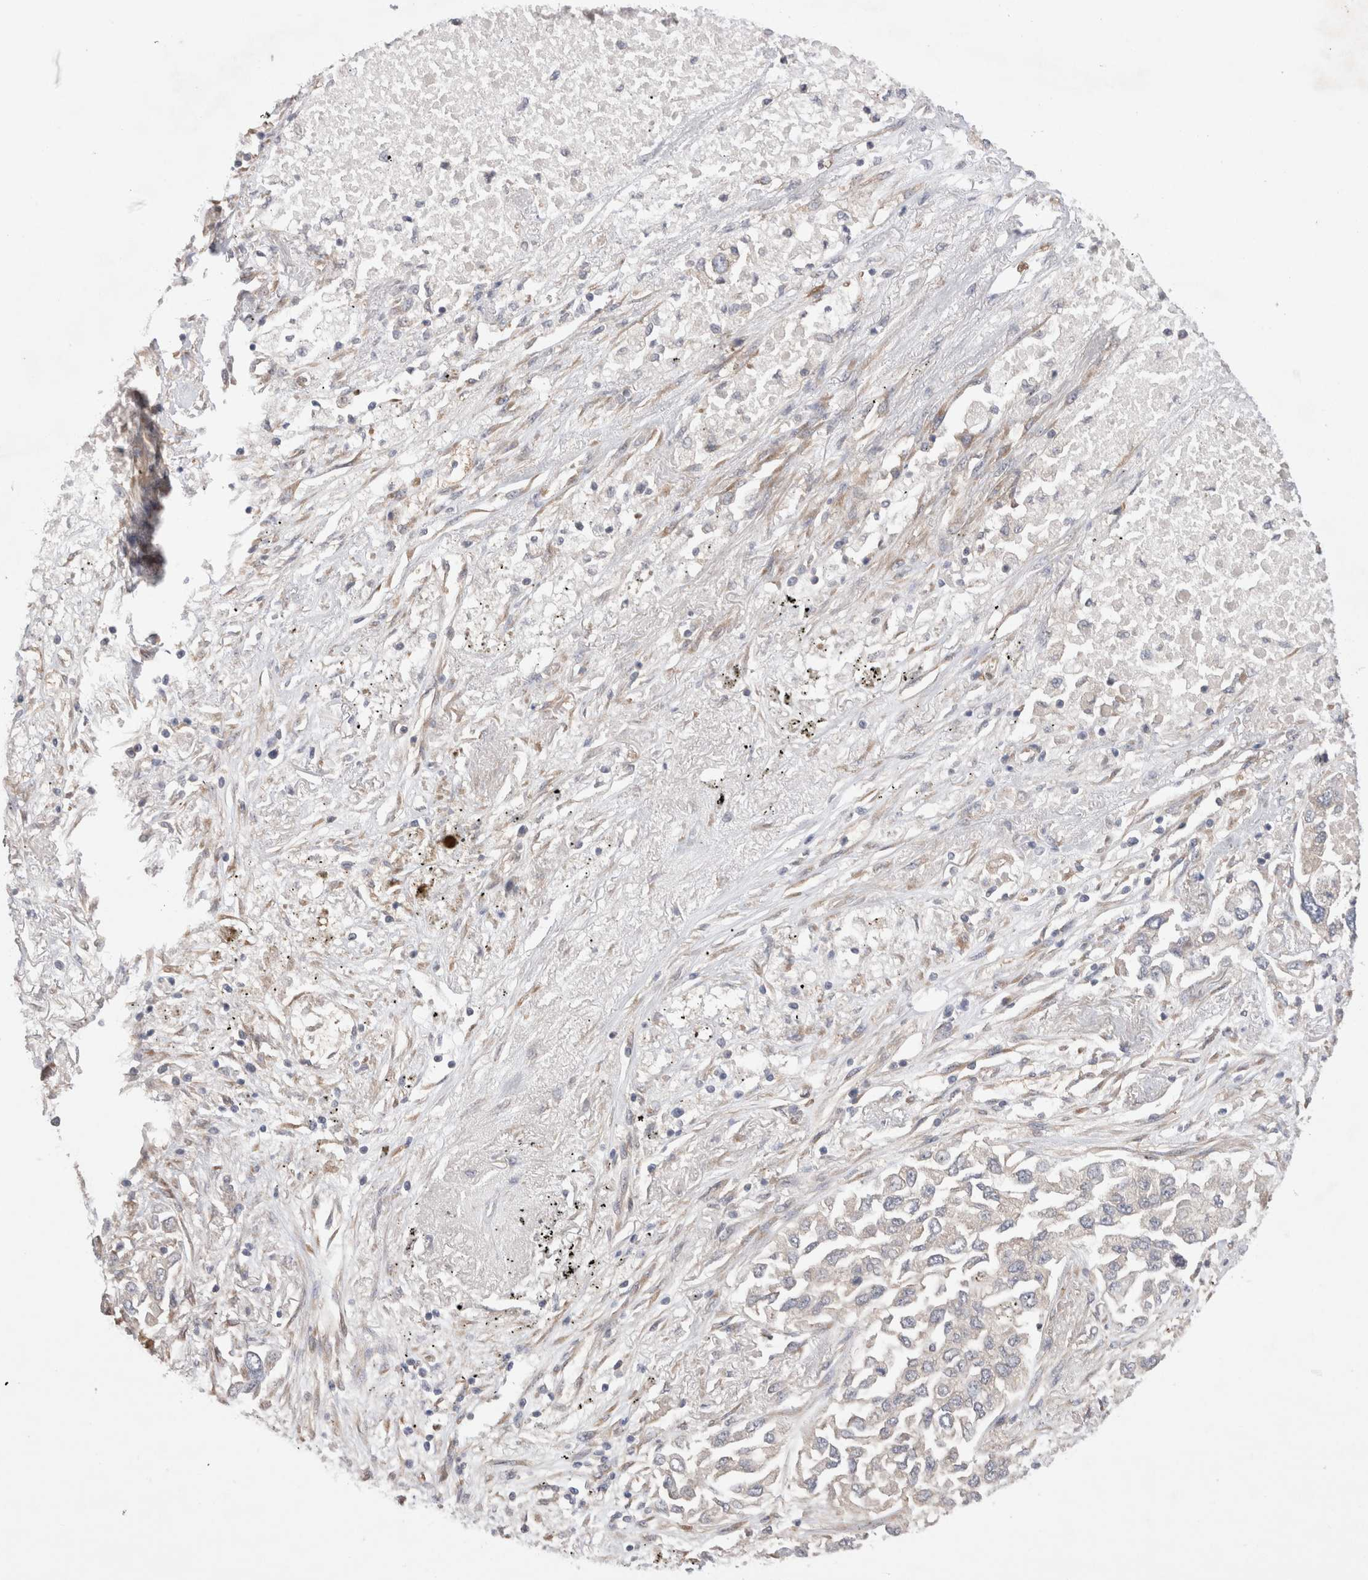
{"staining": {"intensity": "negative", "quantity": "none", "location": "none"}, "tissue": "lung cancer", "cell_type": "Tumor cells", "image_type": "cancer", "snomed": [{"axis": "morphology", "description": "Inflammation, NOS"}, {"axis": "morphology", "description": "Adenocarcinoma, NOS"}, {"axis": "topography", "description": "Lung"}], "caption": "Histopathology image shows no significant protein expression in tumor cells of adenocarcinoma (lung).", "gene": "EIF3E", "patient": {"sex": "male", "age": 63}}